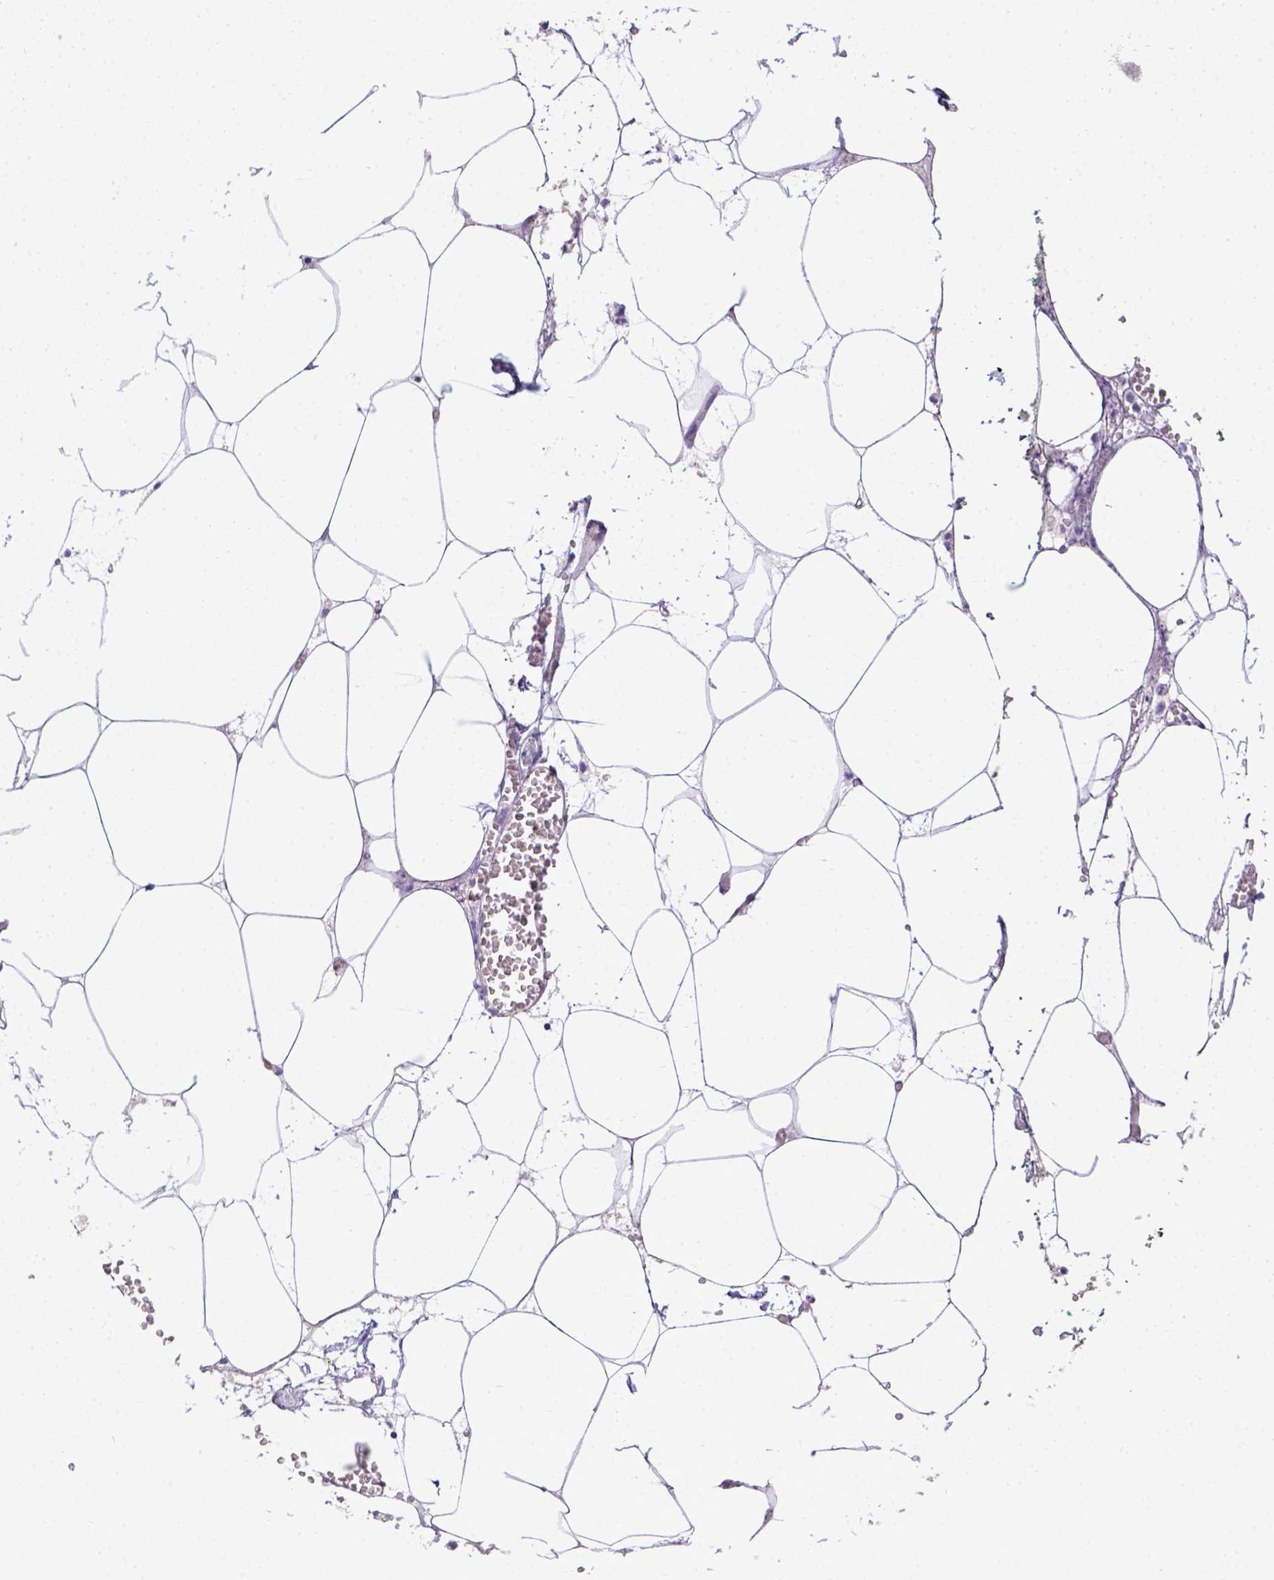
{"staining": {"intensity": "negative", "quantity": "none", "location": "none"}, "tissue": "adipose tissue", "cell_type": "Adipocytes", "image_type": "normal", "snomed": [{"axis": "morphology", "description": "Normal tissue, NOS"}, {"axis": "topography", "description": "Adipose tissue"}, {"axis": "topography", "description": "Pancreas"}, {"axis": "topography", "description": "Peripheral nerve tissue"}], "caption": "Histopathology image shows no significant protein expression in adipocytes of unremarkable adipose tissue.", "gene": "BTN1A1", "patient": {"sex": "female", "age": 58}}